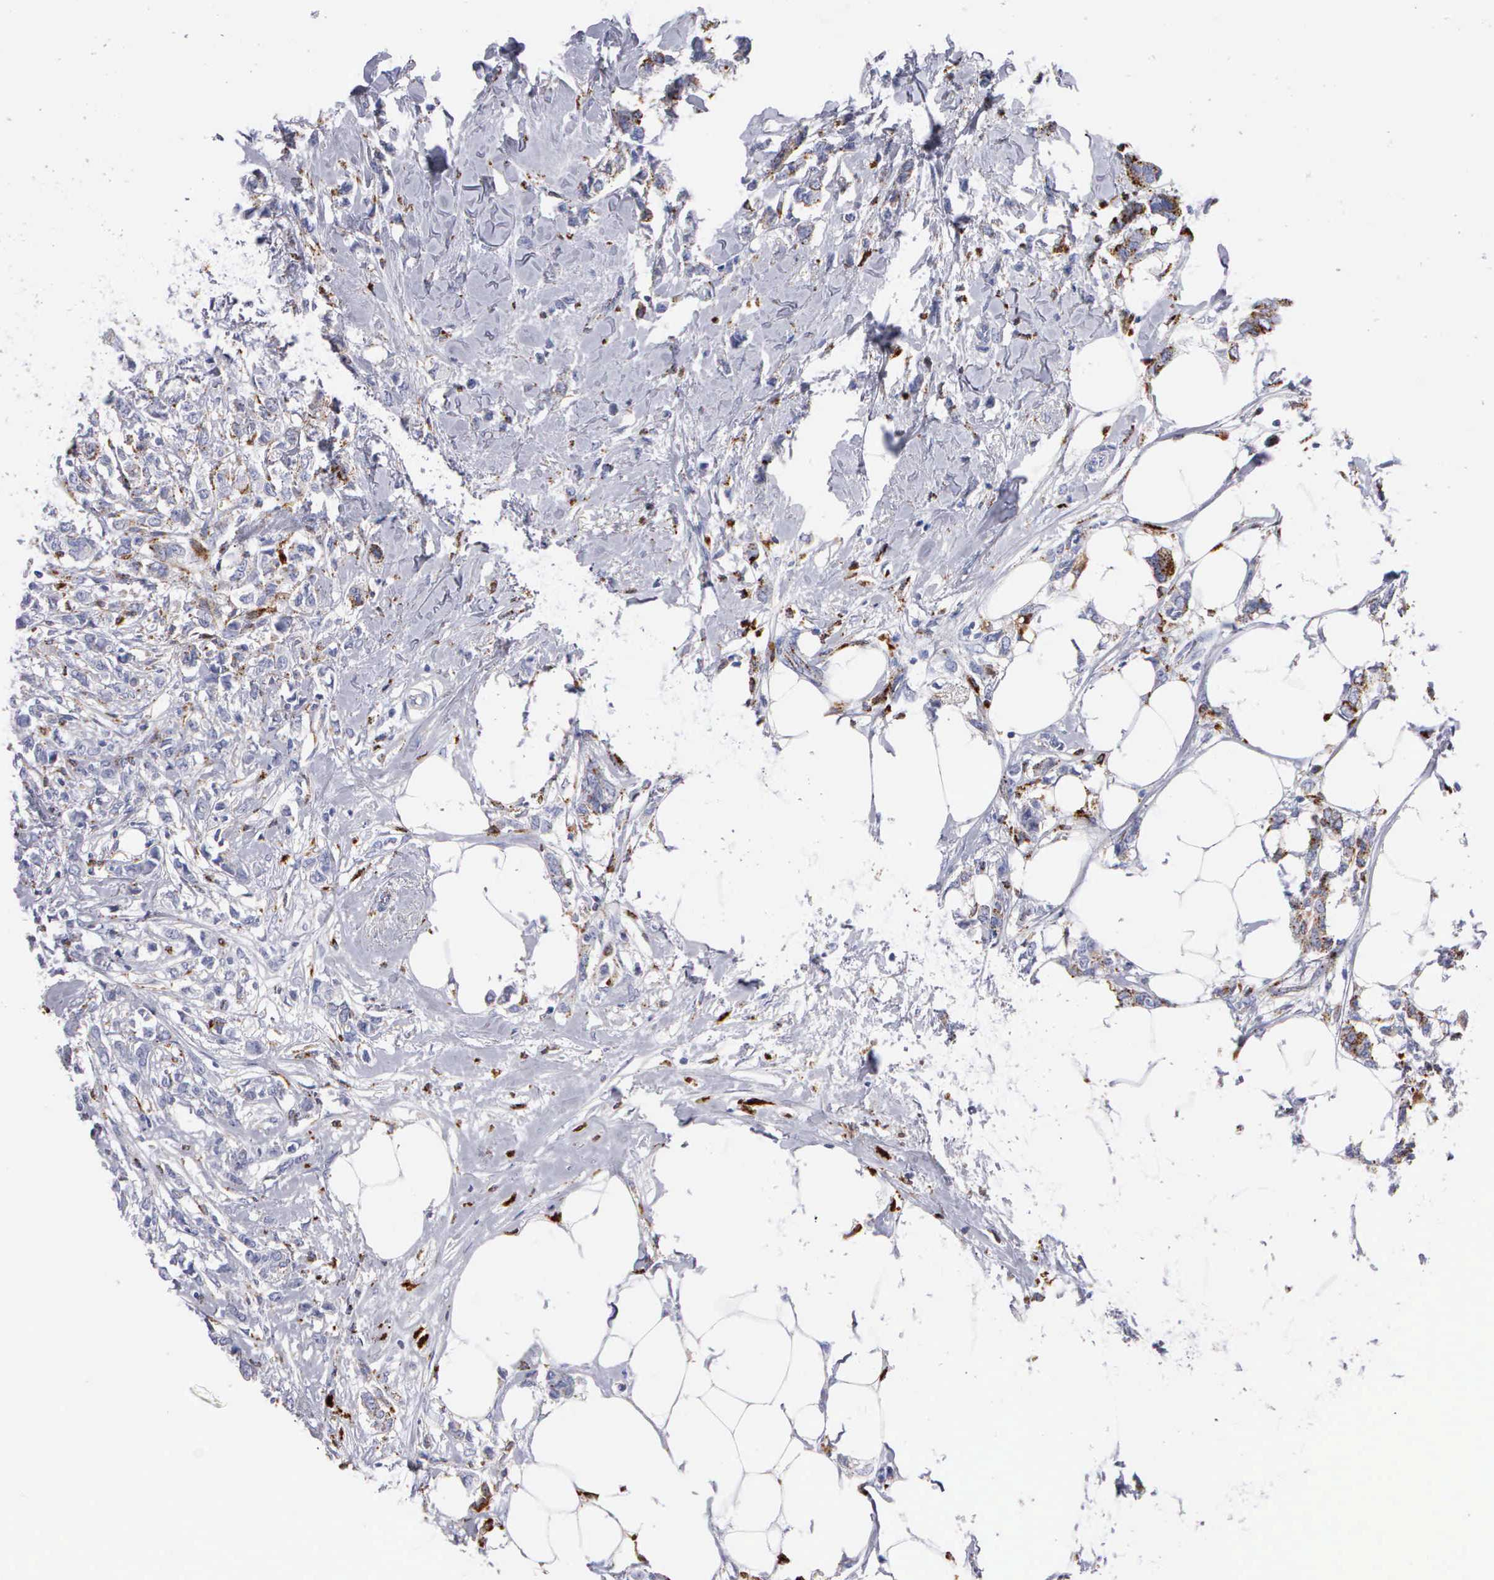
{"staining": {"intensity": "moderate", "quantity": "25%-75%", "location": "cytoplasmic/membranous"}, "tissue": "breast cancer", "cell_type": "Tumor cells", "image_type": "cancer", "snomed": [{"axis": "morphology", "description": "Duct carcinoma"}, {"axis": "topography", "description": "Breast"}], "caption": "Immunohistochemistry histopathology image of neoplastic tissue: breast intraductal carcinoma stained using immunohistochemistry (IHC) exhibits medium levels of moderate protein expression localized specifically in the cytoplasmic/membranous of tumor cells, appearing as a cytoplasmic/membranous brown color.", "gene": "CTSH", "patient": {"sex": "female", "age": 84}}